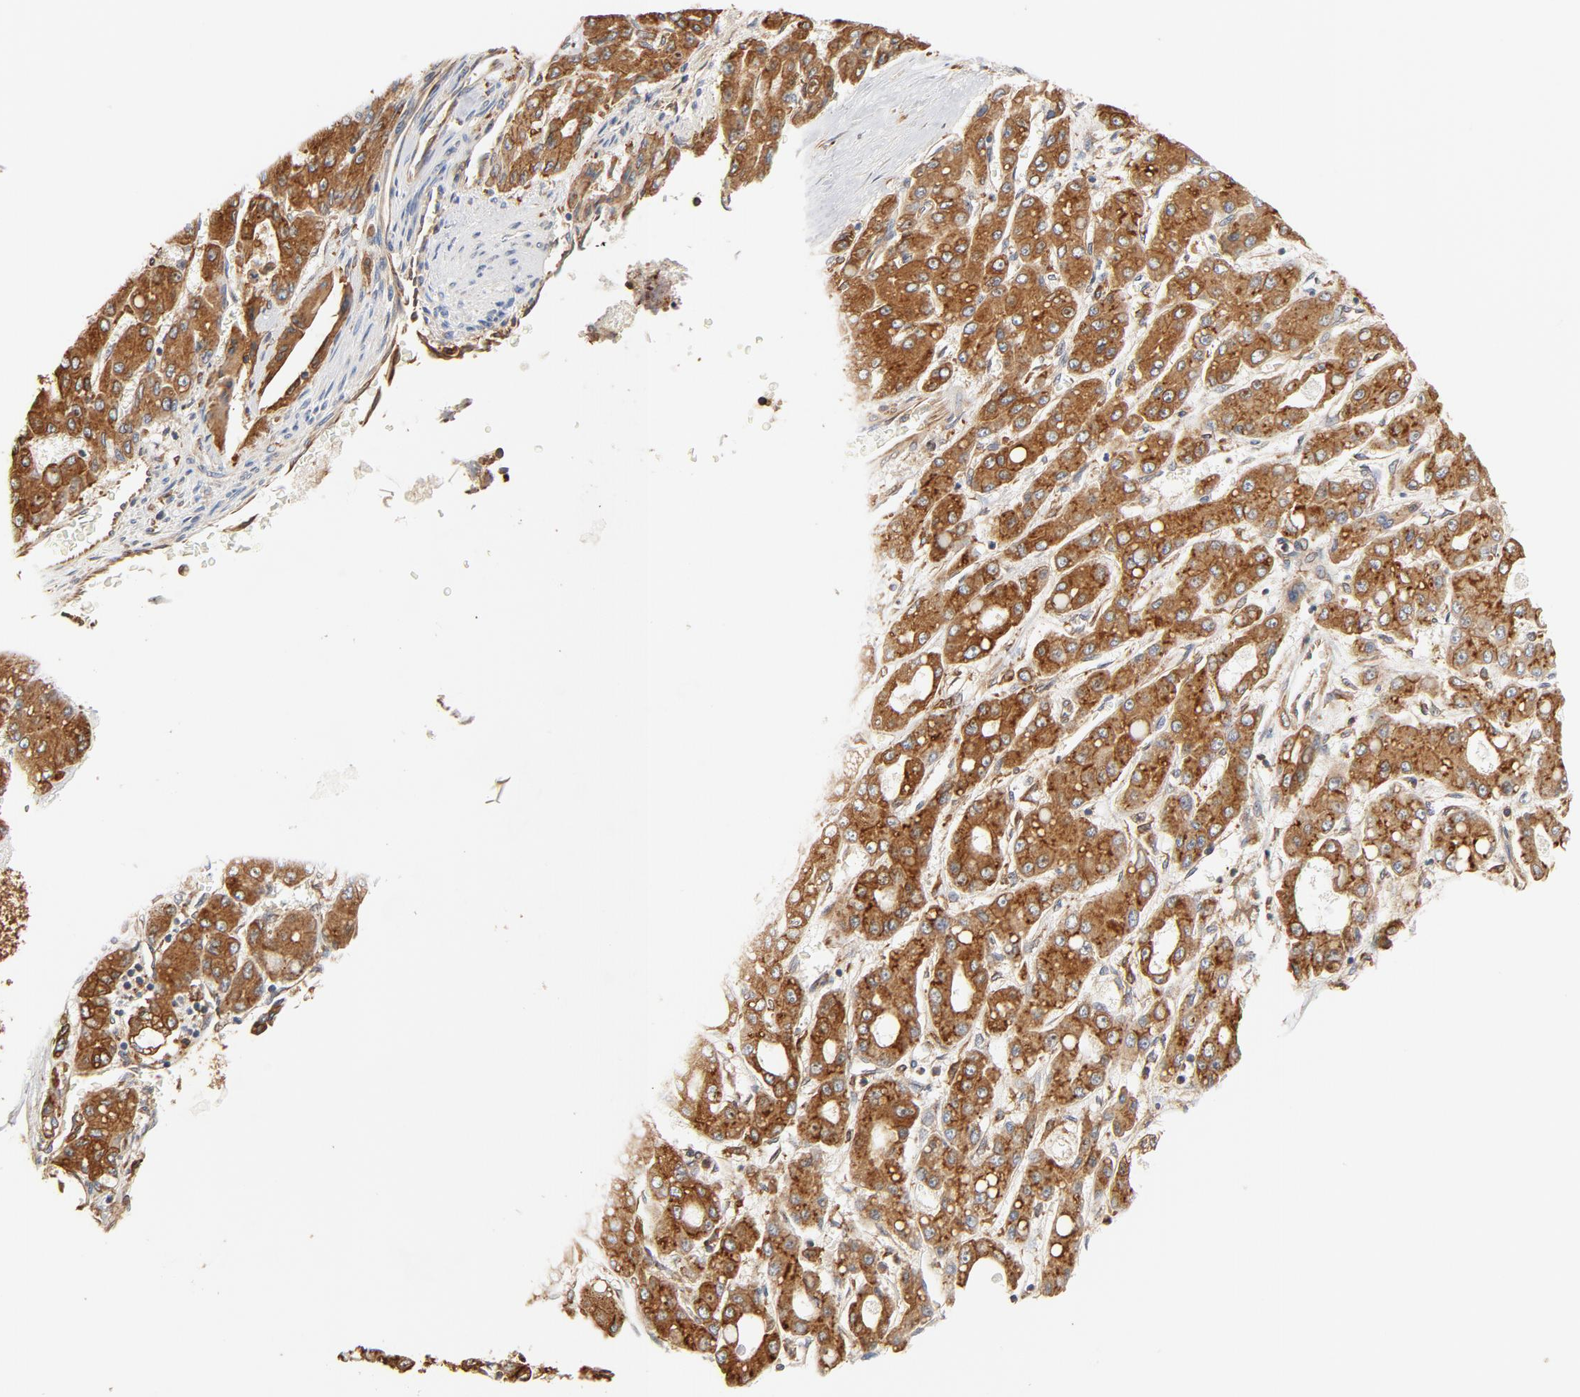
{"staining": {"intensity": "strong", "quantity": ">75%", "location": "cytoplasmic/membranous"}, "tissue": "liver cancer", "cell_type": "Tumor cells", "image_type": "cancer", "snomed": [{"axis": "morphology", "description": "Carcinoma, Hepatocellular, NOS"}, {"axis": "topography", "description": "Liver"}], "caption": "Protein analysis of hepatocellular carcinoma (liver) tissue demonstrates strong cytoplasmic/membranous expression in about >75% of tumor cells.", "gene": "BCAP31", "patient": {"sex": "male", "age": 69}}